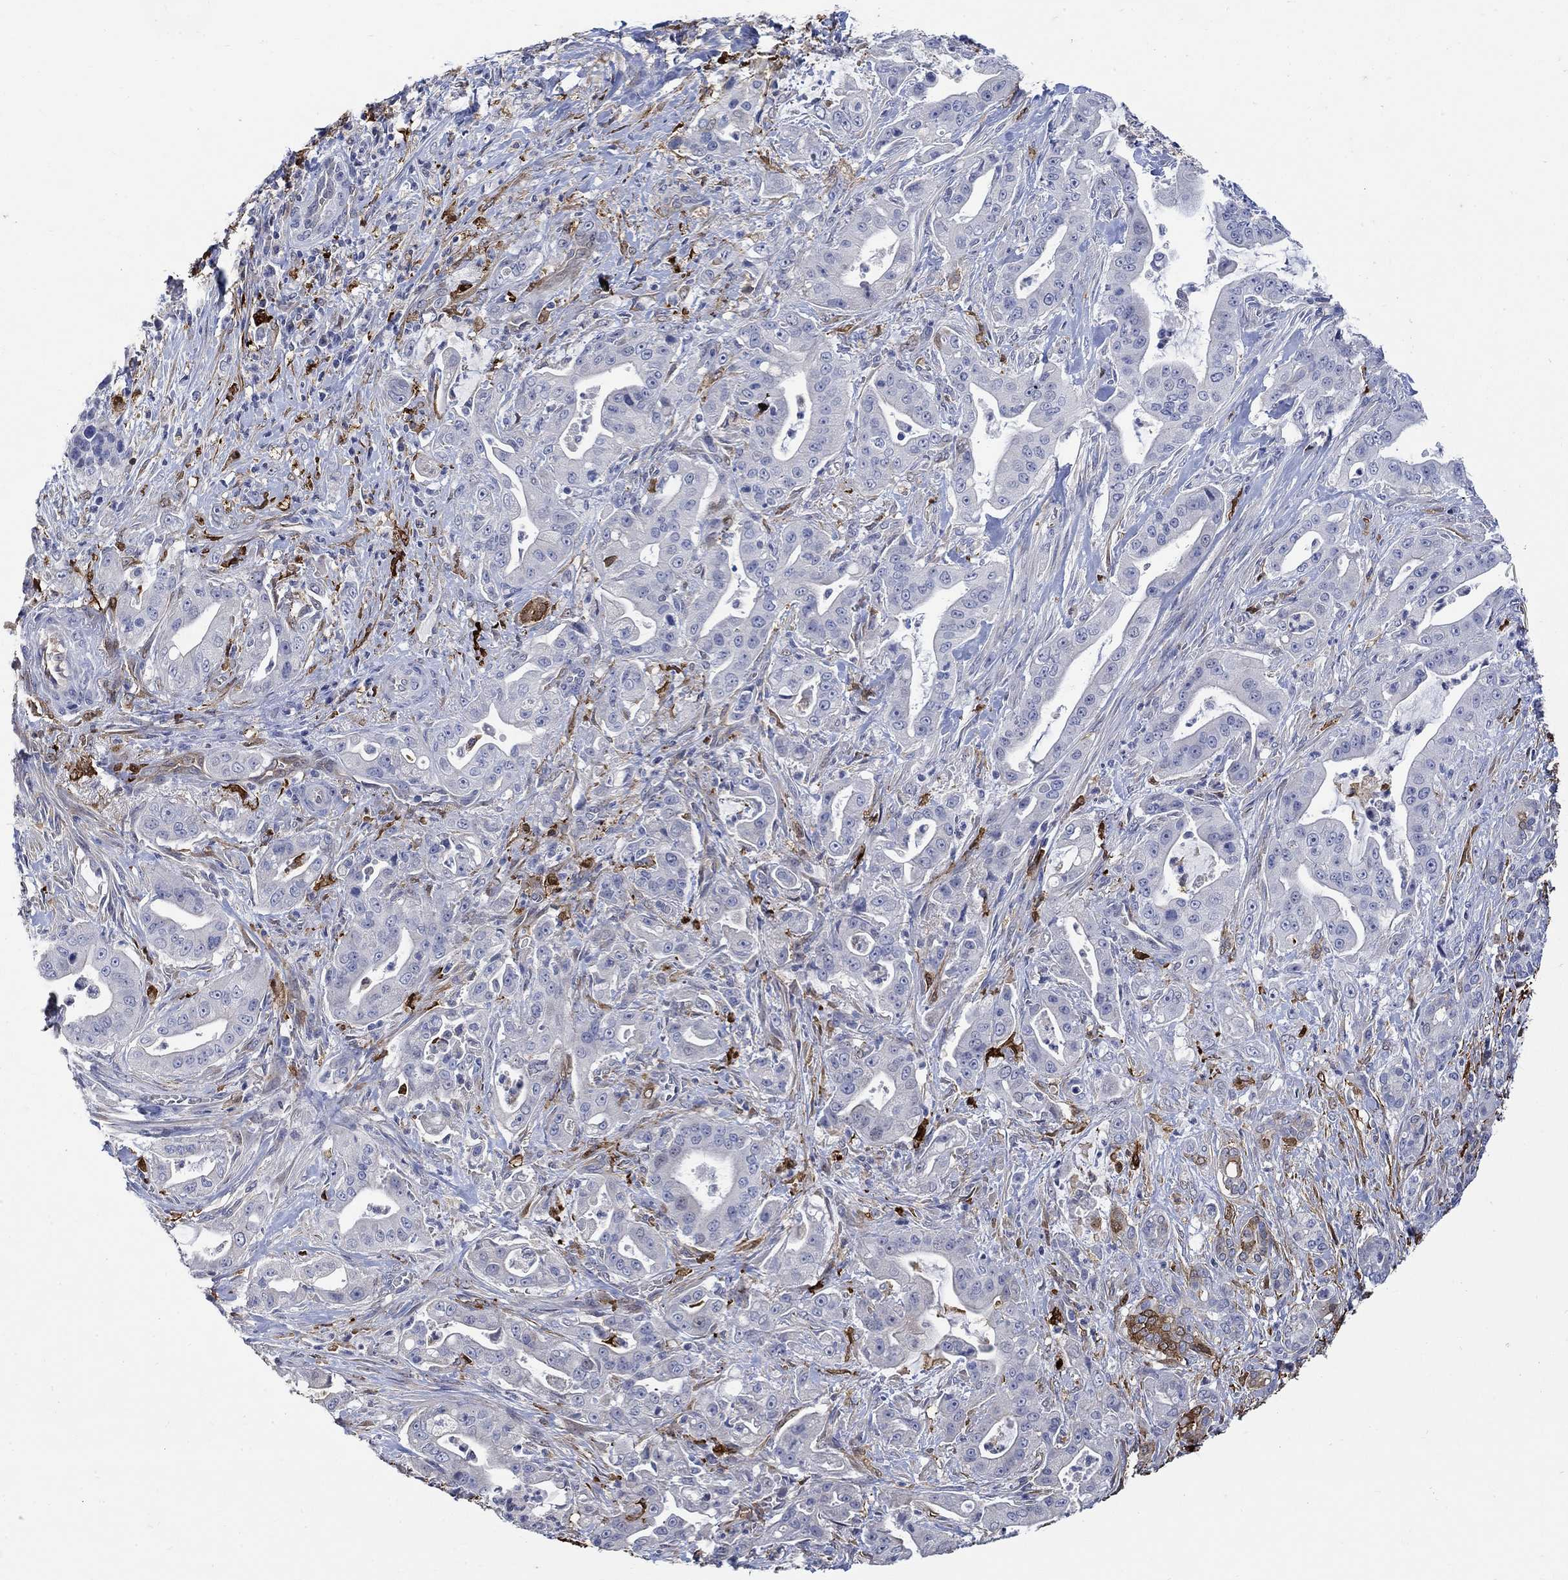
{"staining": {"intensity": "negative", "quantity": "none", "location": "none"}, "tissue": "pancreatic cancer", "cell_type": "Tumor cells", "image_type": "cancer", "snomed": [{"axis": "morphology", "description": "Normal tissue, NOS"}, {"axis": "morphology", "description": "Inflammation, NOS"}, {"axis": "morphology", "description": "Adenocarcinoma, NOS"}, {"axis": "topography", "description": "Pancreas"}], "caption": "Immunohistochemistry (IHC) of pancreatic cancer (adenocarcinoma) shows no staining in tumor cells.", "gene": "TGM2", "patient": {"sex": "male", "age": 57}}